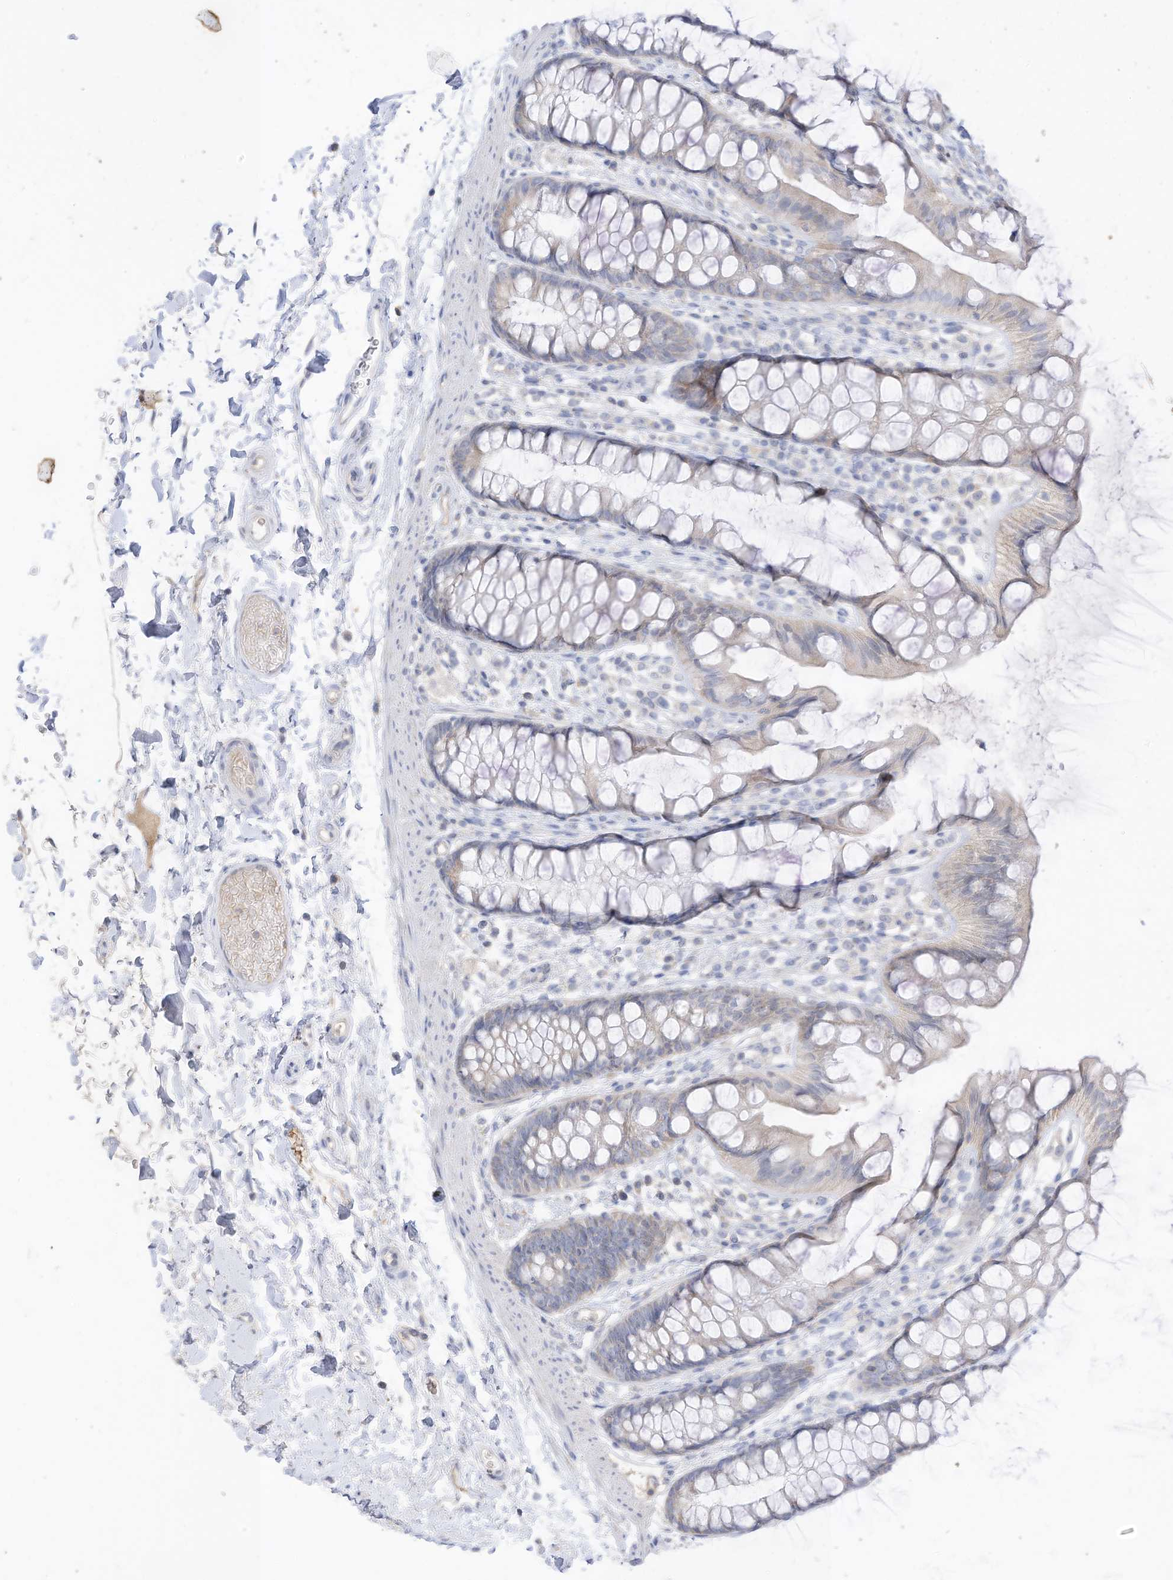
{"staining": {"intensity": "weak", "quantity": "25%-75%", "location": "cytoplasmic/membranous"}, "tissue": "rectum", "cell_type": "Glandular cells", "image_type": "normal", "snomed": [{"axis": "morphology", "description": "Normal tissue, NOS"}, {"axis": "topography", "description": "Rectum"}], "caption": "Normal rectum was stained to show a protein in brown. There is low levels of weak cytoplasmic/membranous positivity in approximately 25%-75% of glandular cells. (DAB = brown stain, brightfield microscopy at high magnification).", "gene": "RASA2", "patient": {"sex": "female", "age": 65}}